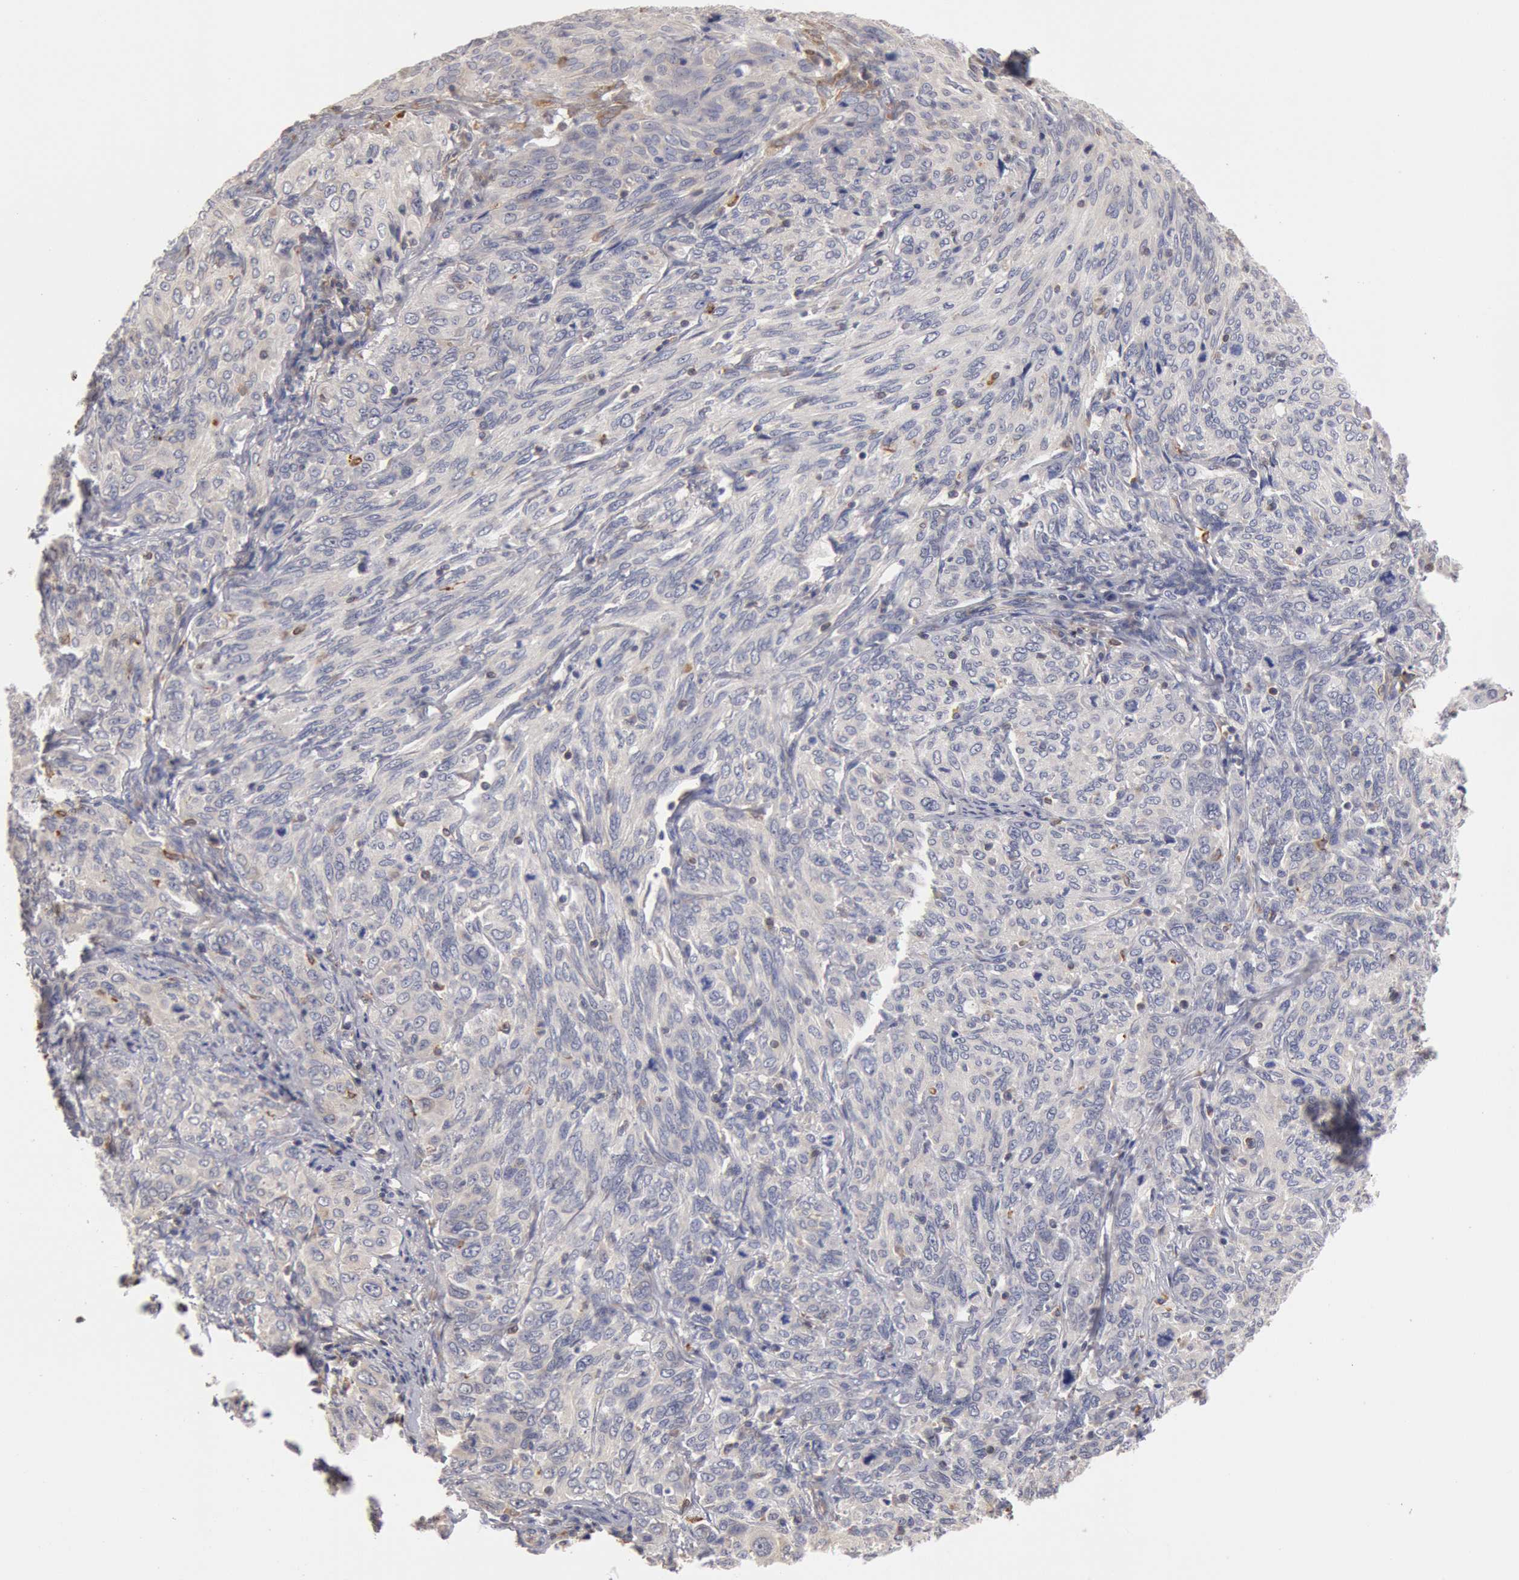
{"staining": {"intensity": "negative", "quantity": "none", "location": "none"}, "tissue": "cervical cancer", "cell_type": "Tumor cells", "image_type": "cancer", "snomed": [{"axis": "morphology", "description": "Squamous cell carcinoma, NOS"}, {"axis": "topography", "description": "Cervix"}], "caption": "Immunohistochemical staining of cervical cancer demonstrates no significant positivity in tumor cells.", "gene": "OSBPL8", "patient": {"sex": "female", "age": 38}}